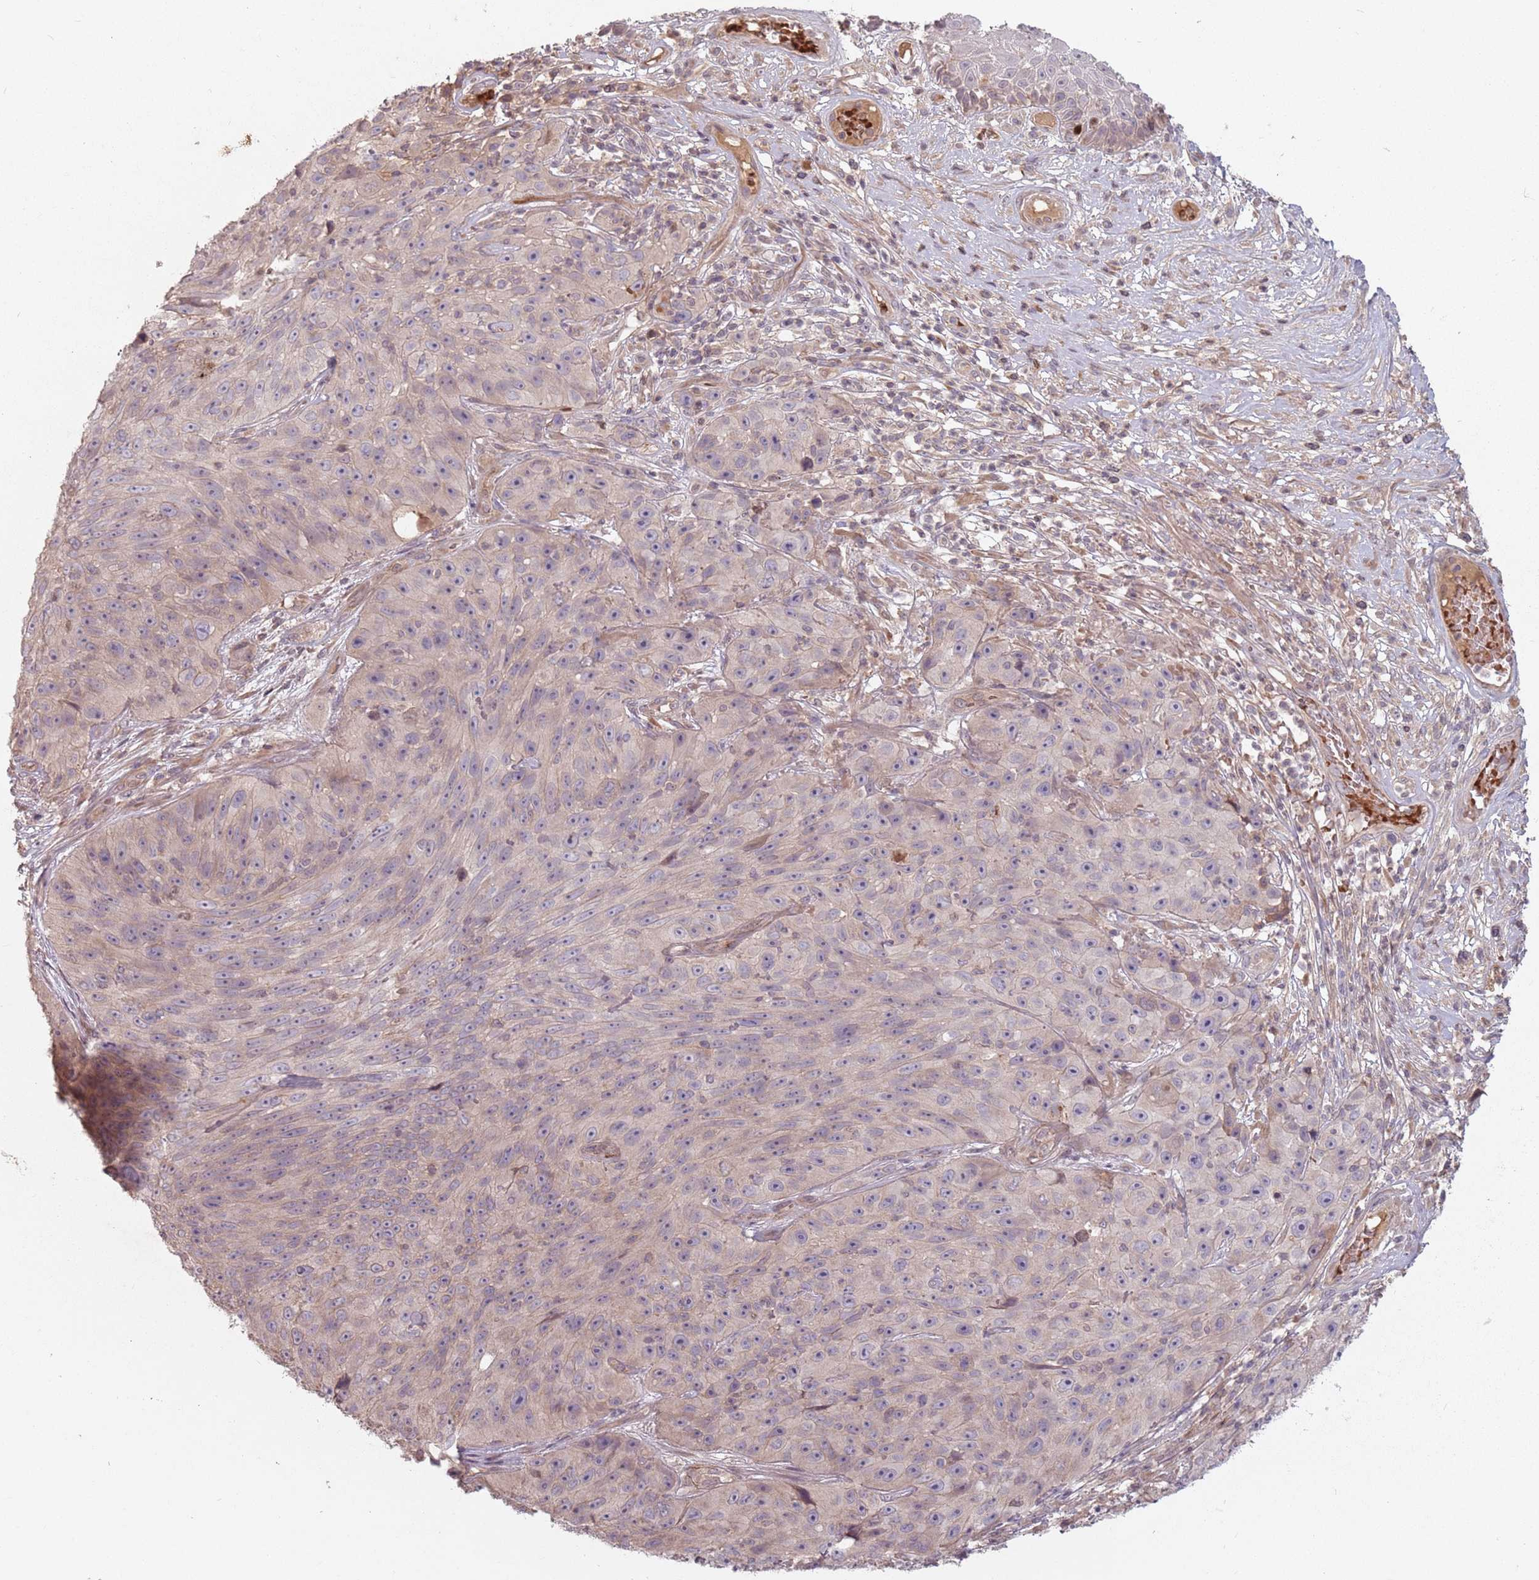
{"staining": {"intensity": "negative", "quantity": "none", "location": "none"}, "tissue": "skin cancer", "cell_type": "Tumor cells", "image_type": "cancer", "snomed": [{"axis": "morphology", "description": "Squamous cell carcinoma, NOS"}, {"axis": "topography", "description": "Skin"}], "caption": "The IHC photomicrograph has no significant staining in tumor cells of skin cancer (squamous cell carcinoma) tissue.", "gene": "GPR180", "patient": {"sex": "female", "age": 87}}